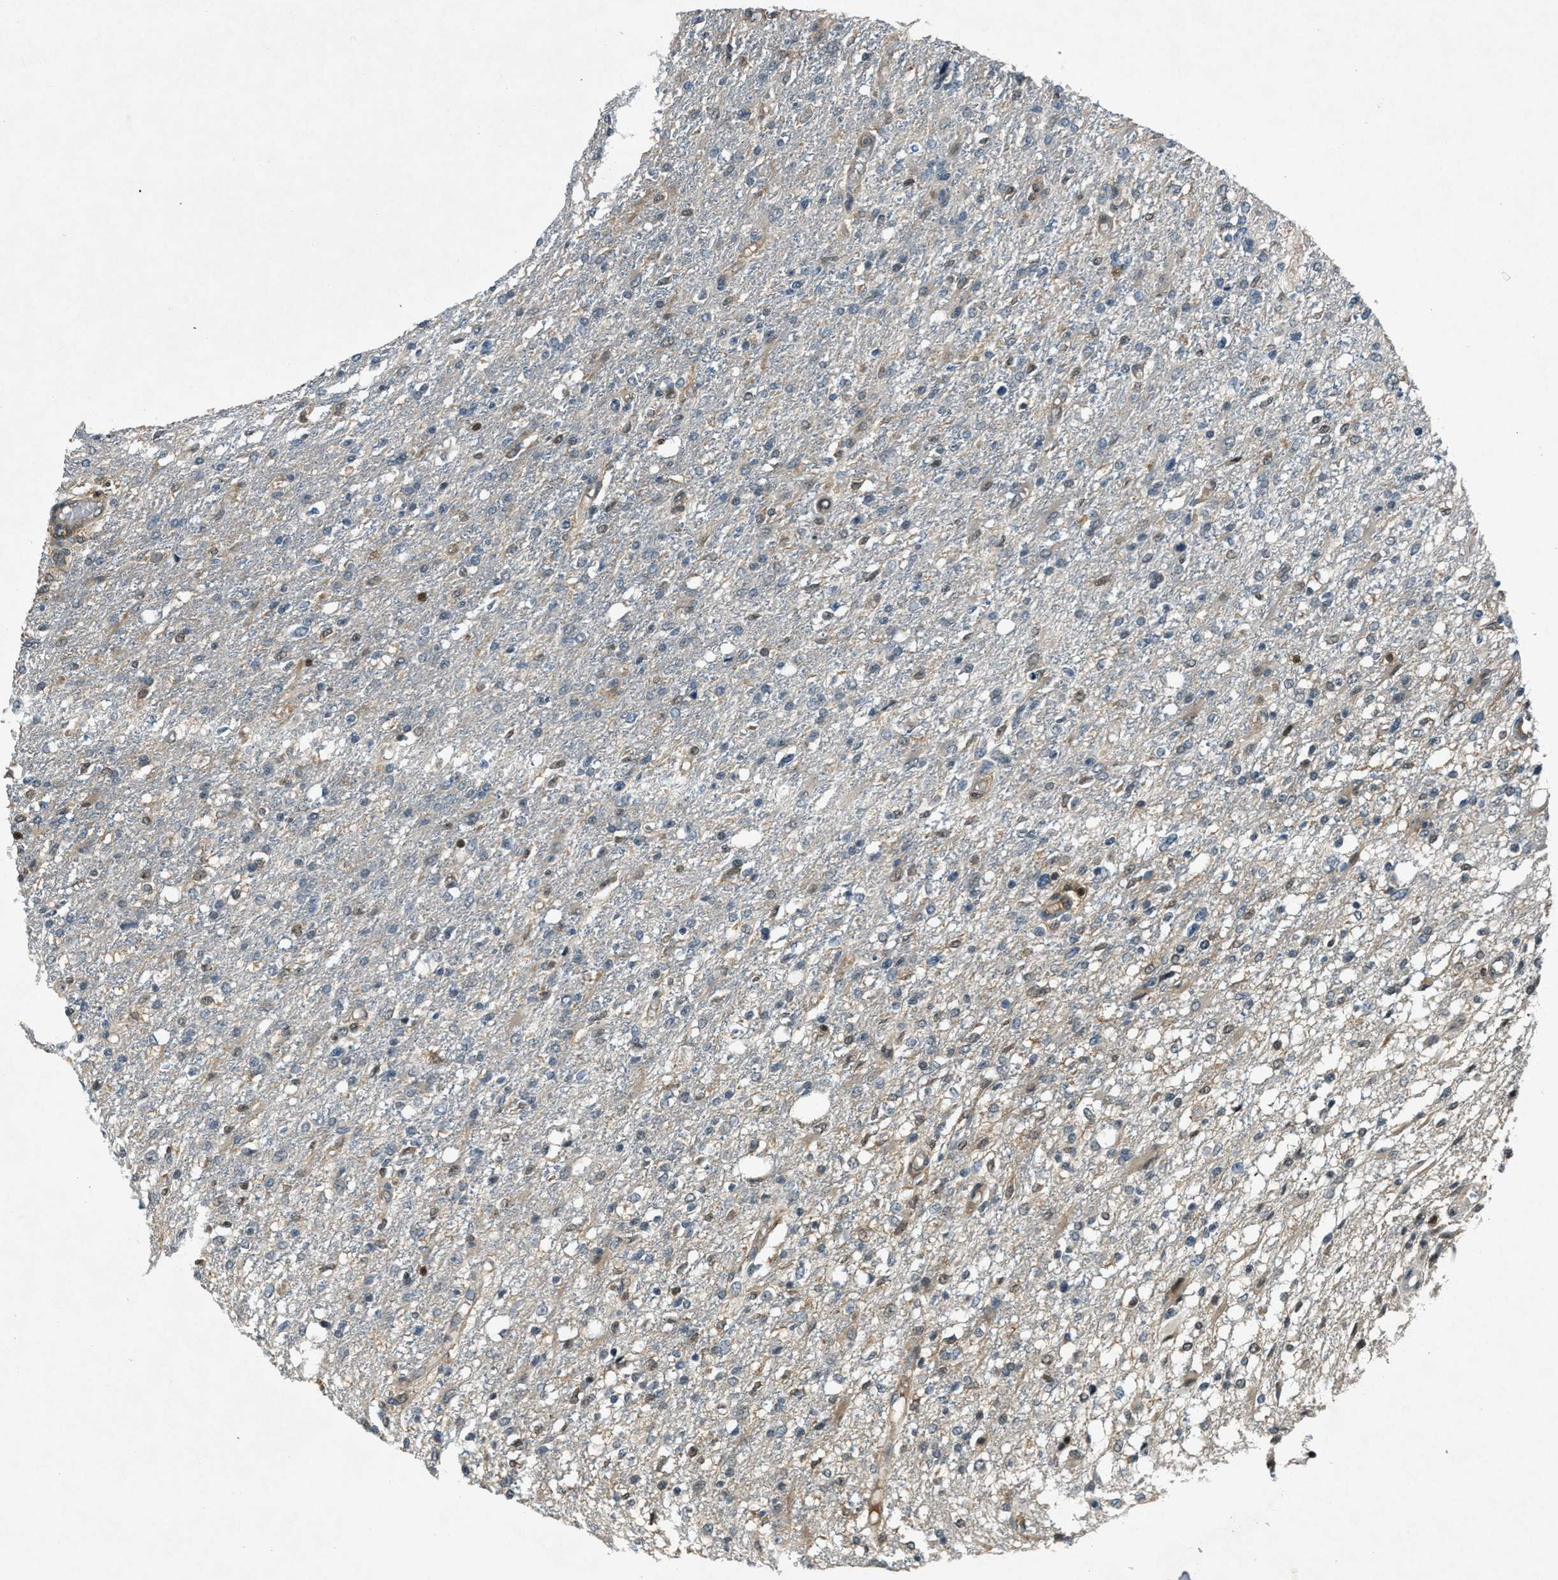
{"staining": {"intensity": "weak", "quantity": "<25%", "location": "nuclear"}, "tissue": "glioma", "cell_type": "Tumor cells", "image_type": "cancer", "snomed": [{"axis": "morphology", "description": "Glioma, malignant, High grade"}, {"axis": "topography", "description": "Cerebral cortex"}], "caption": "This is an immunohistochemistry (IHC) image of human malignant glioma (high-grade). There is no expression in tumor cells.", "gene": "DUSP6", "patient": {"sex": "male", "age": 76}}